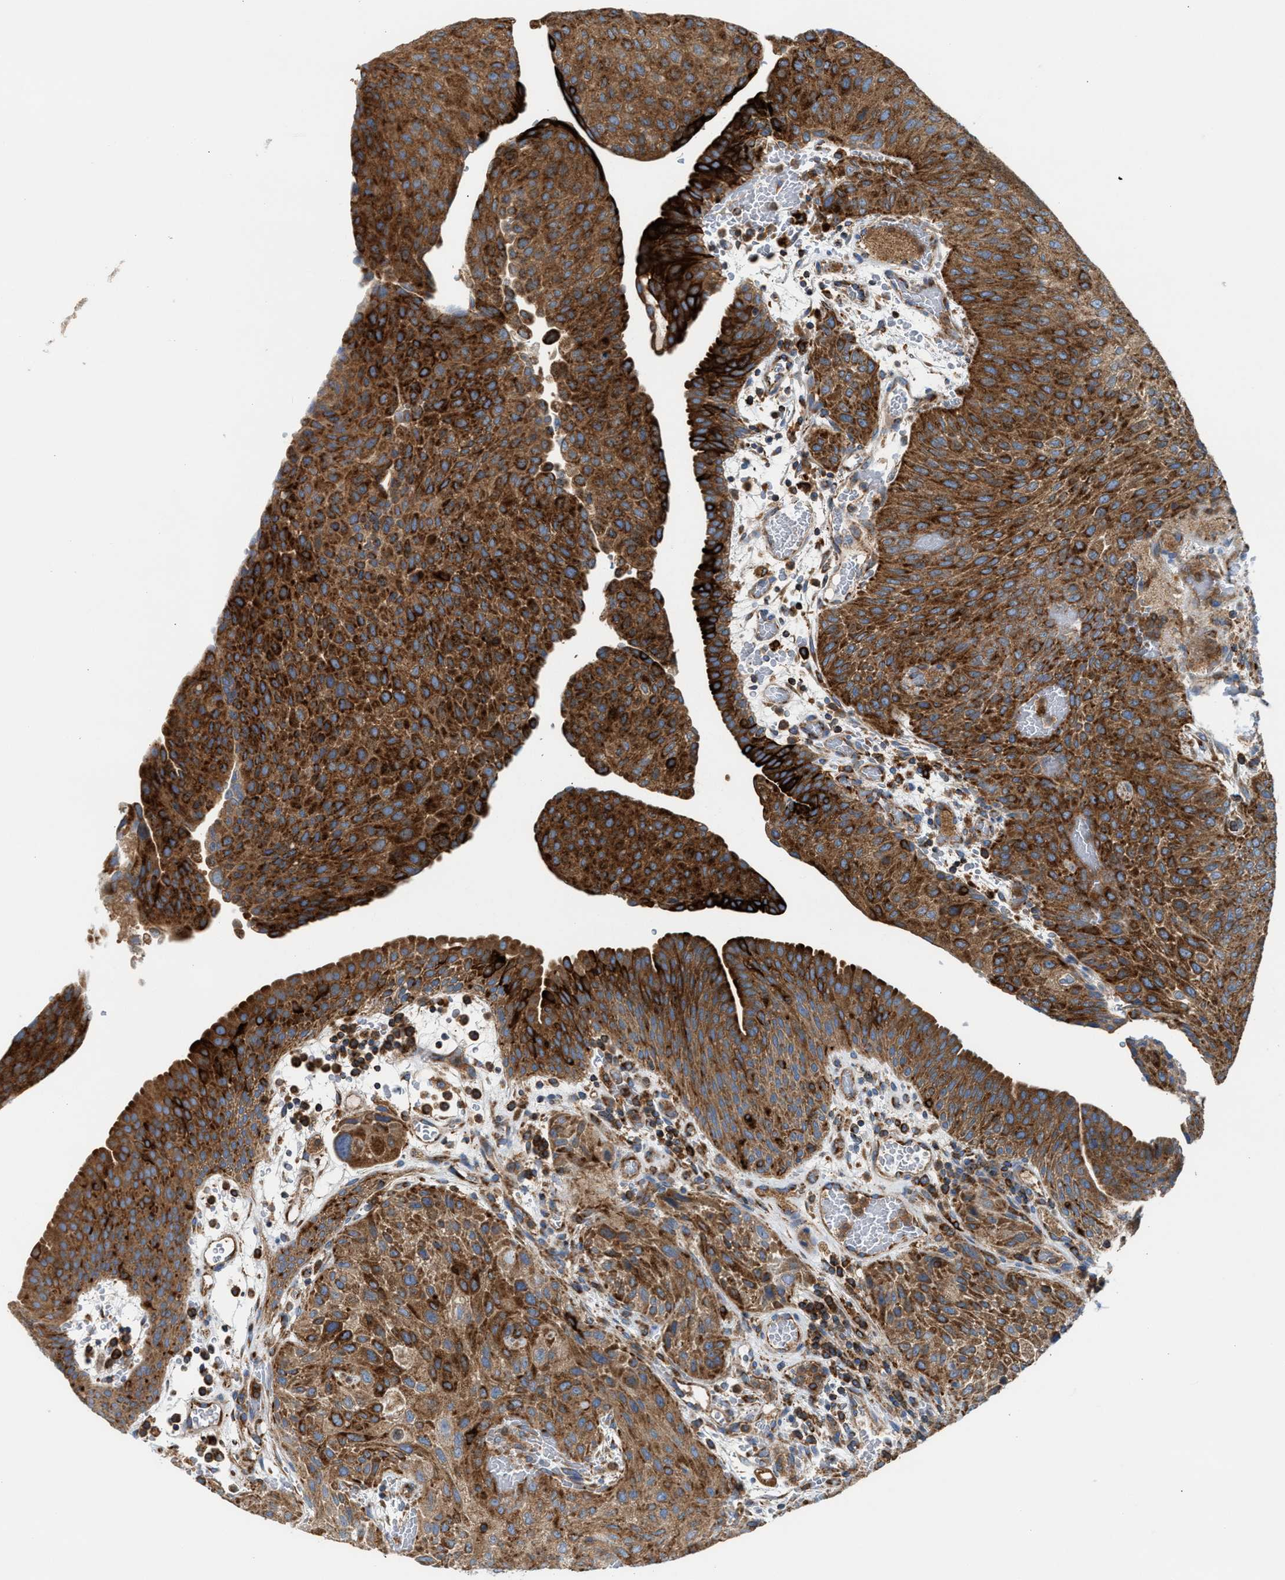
{"staining": {"intensity": "strong", "quantity": ">75%", "location": "cytoplasmic/membranous"}, "tissue": "urothelial cancer", "cell_type": "Tumor cells", "image_type": "cancer", "snomed": [{"axis": "morphology", "description": "Urothelial carcinoma, Low grade"}, {"axis": "morphology", "description": "Urothelial carcinoma, High grade"}, {"axis": "topography", "description": "Urinary bladder"}], "caption": "This image reveals IHC staining of urothelial cancer, with high strong cytoplasmic/membranous expression in about >75% of tumor cells.", "gene": "TBC1D15", "patient": {"sex": "male", "age": 35}}